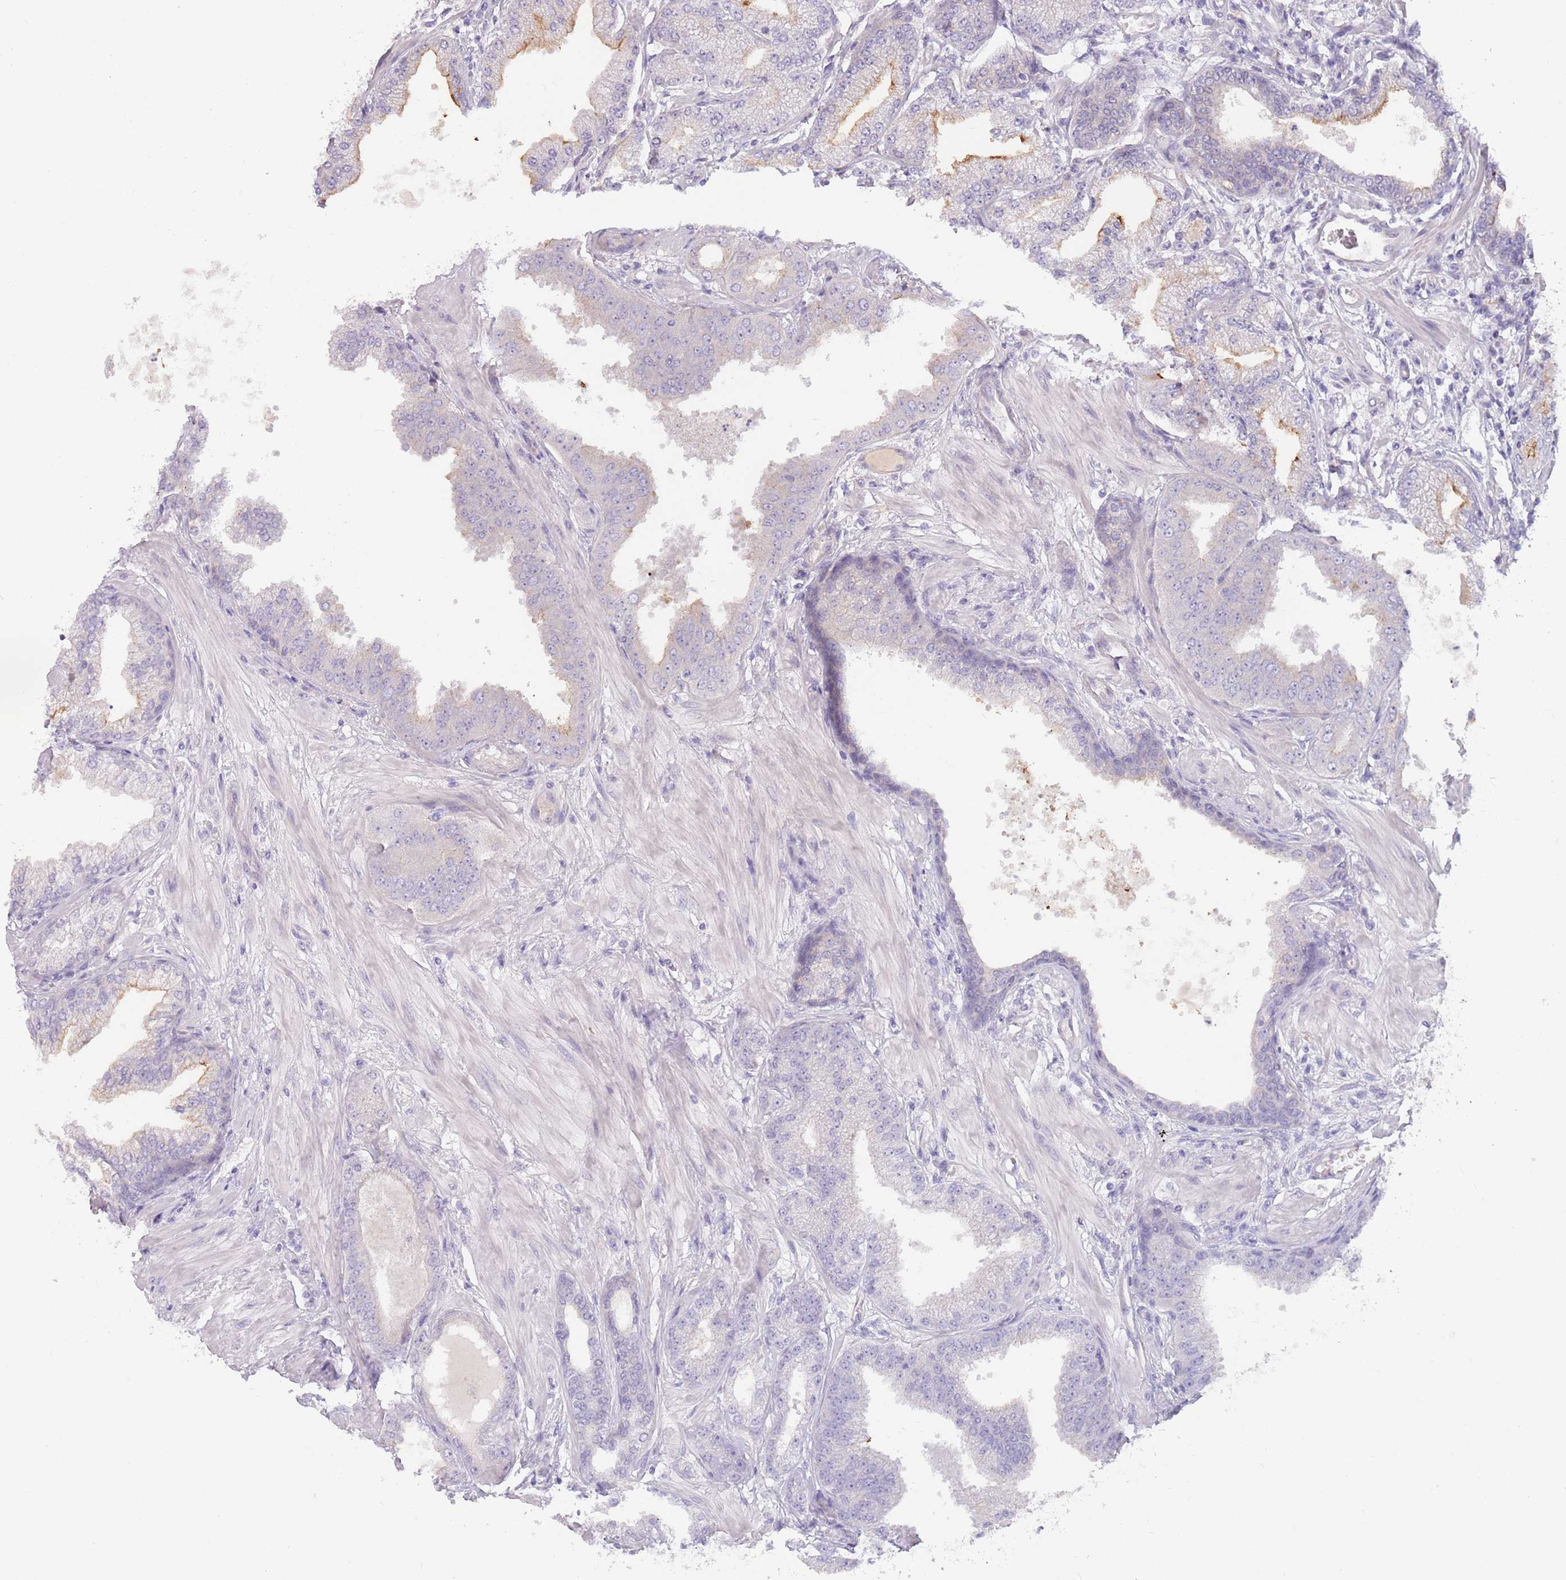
{"staining": {"intensity": "moderate", "quantity": "<25%", "location": "cytoplasmic/membranous"}, "tissue": "prostate cancer", "cell_type": "Tumor cells", "image_type": "cancer", "snomed": [{"axis": "morphology", "description": "Adenocarcinoma, Low grade"}, {"axis": "topography", "description": "Prostate"}], "caption": "A high-resolution micrograph shows immunohistochemistry (IHC) staining of prostate adenocarcinoma (low-grade), which exhibits moderate cytoplasmic/membranous staining in approximately <25% of tumor cells.", "gene": "SAV1", "patient": {"sex": "male", "age": 55}}